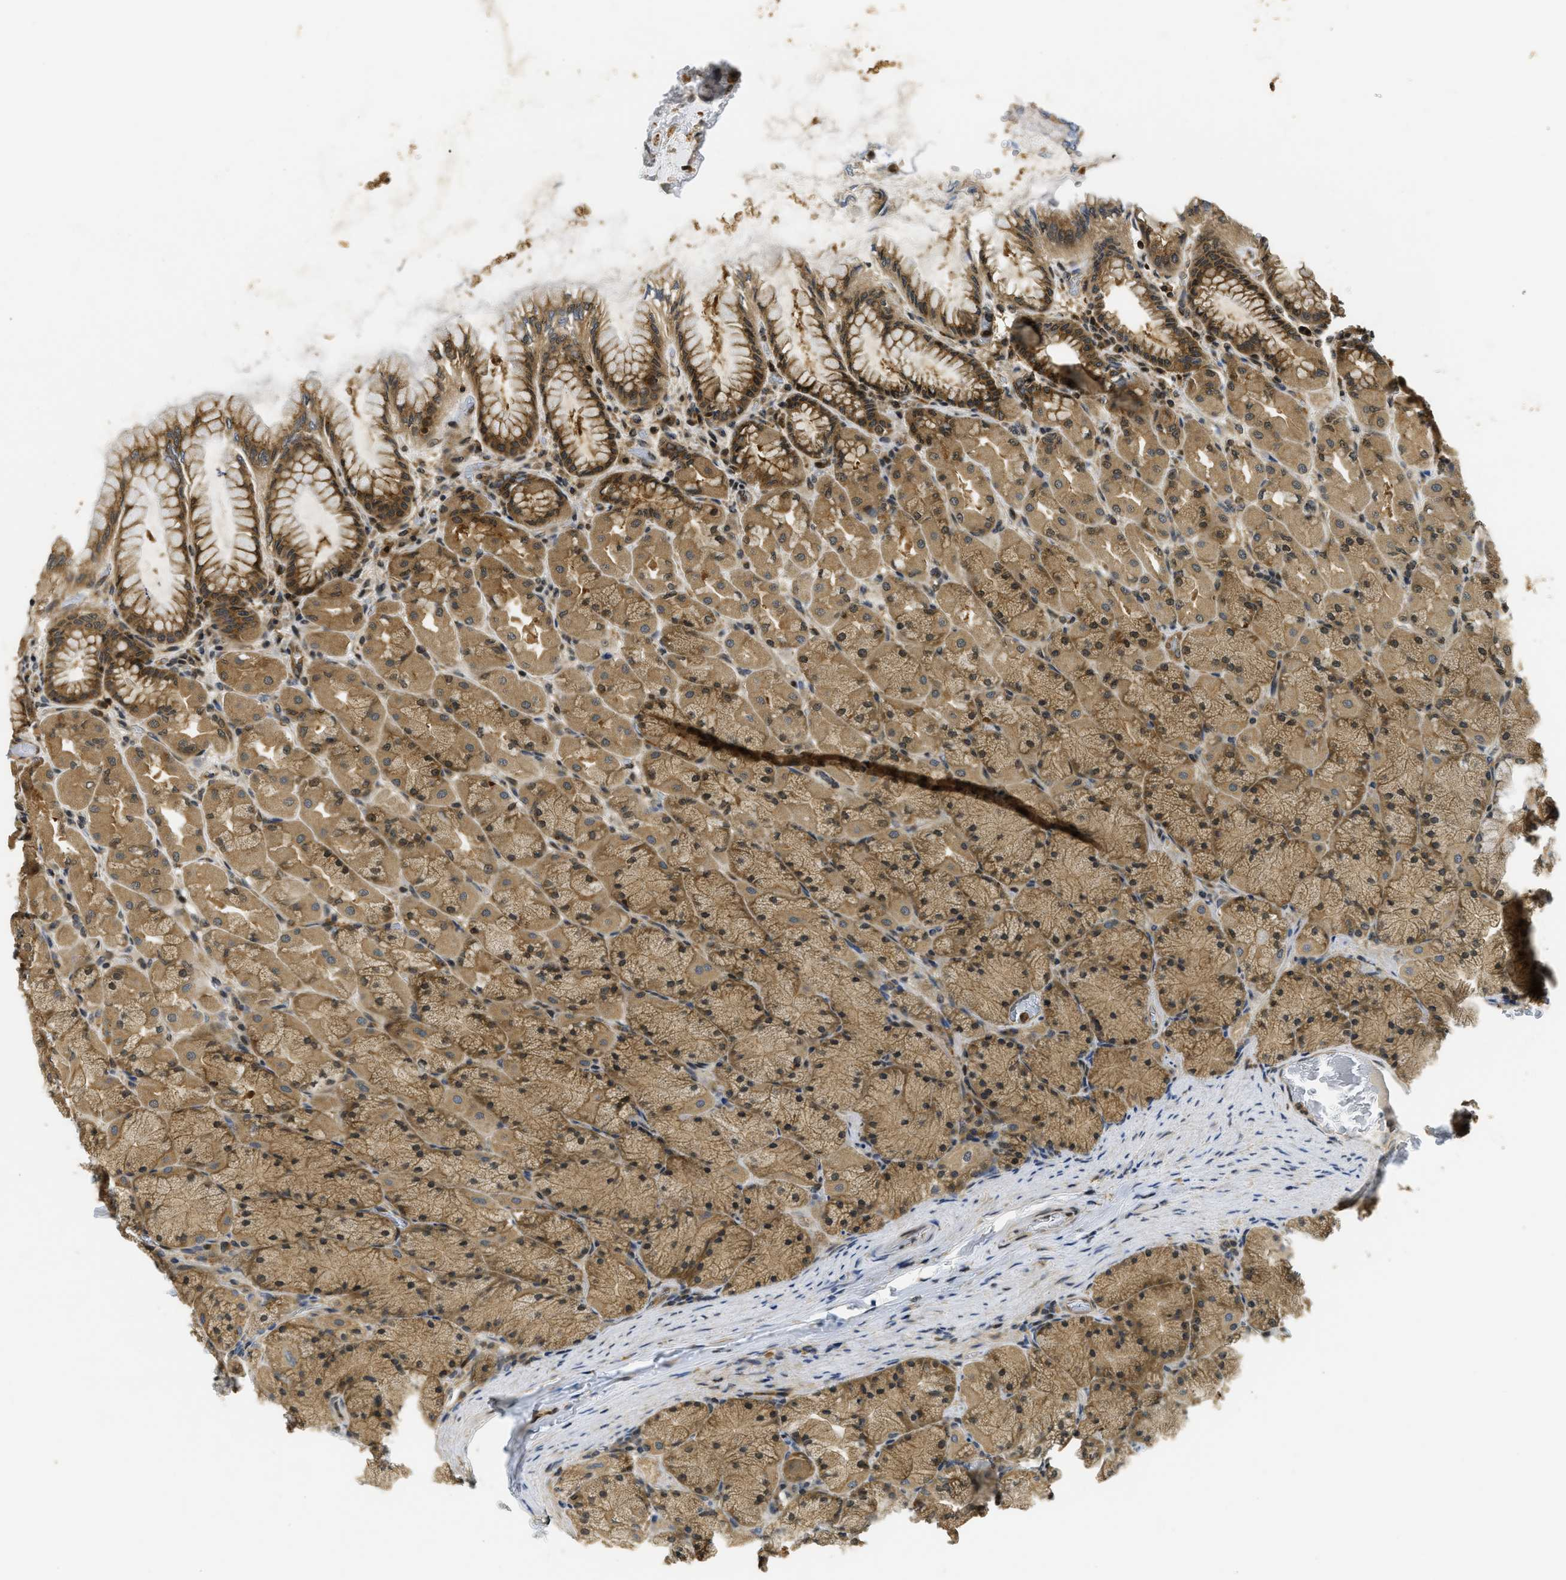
{"staining": {"intensity": "moderate", "quantity": ">75%", "location": "cytoplasmic/membranous,nuclear"}, "tissue": "stomach", "cell_type": "Glandular cells", "image_type": "normal", "snomed": [{"axis": "morphology", "description": "Normal tissue, NOS"}, {"axis": "topography", "description": "Stomach, upper"}], "caption": "Normal stomach reveals moderate cytoplasmic/membranous,nuclear staining in about >75% of glandular cells, visualized by immunohistochemistry.", "gene": "ADSL", "patient": {"sex": "female", "age": 56}}